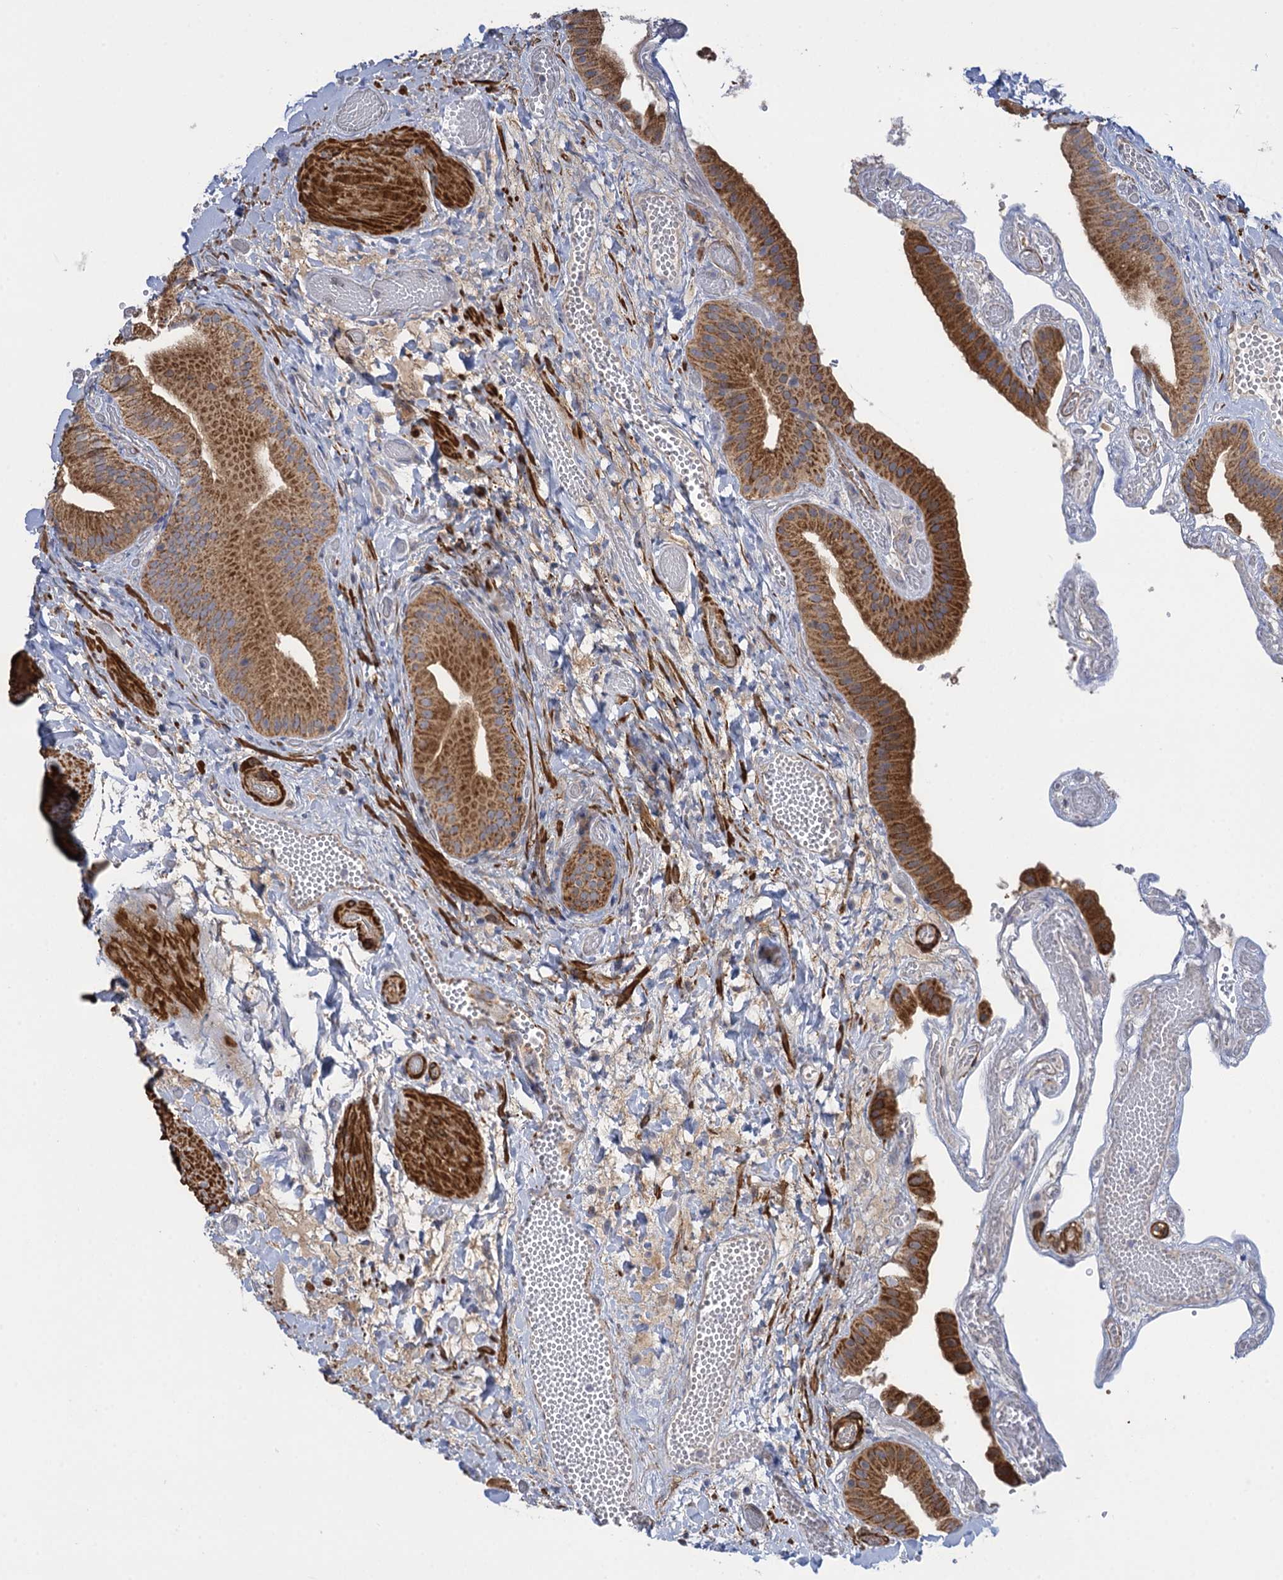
{"staining": {"intensity": "strong", "quantity": ">75%", "location": "cytoplasmic/membranous"}, "tissue": "gallbladder", "cell_type": "Glandular cells", "image_type": "normal", "snomed": [{"axis": "morphology", "description": "Normal tissue, NOS"}, {"axis": "topography", "description": "Gallbladder"}], "caption": "Immunohistochemical staining of benign human gallbladder exhibits >75% levels of strong cytoplasmic/membranous protein expression in about >75% of glandular cells. The protein is shown in brown color, while the nuclei are stained blue.", "gene": "WDR88", "patient": {"sex": "female", "age": 64}}